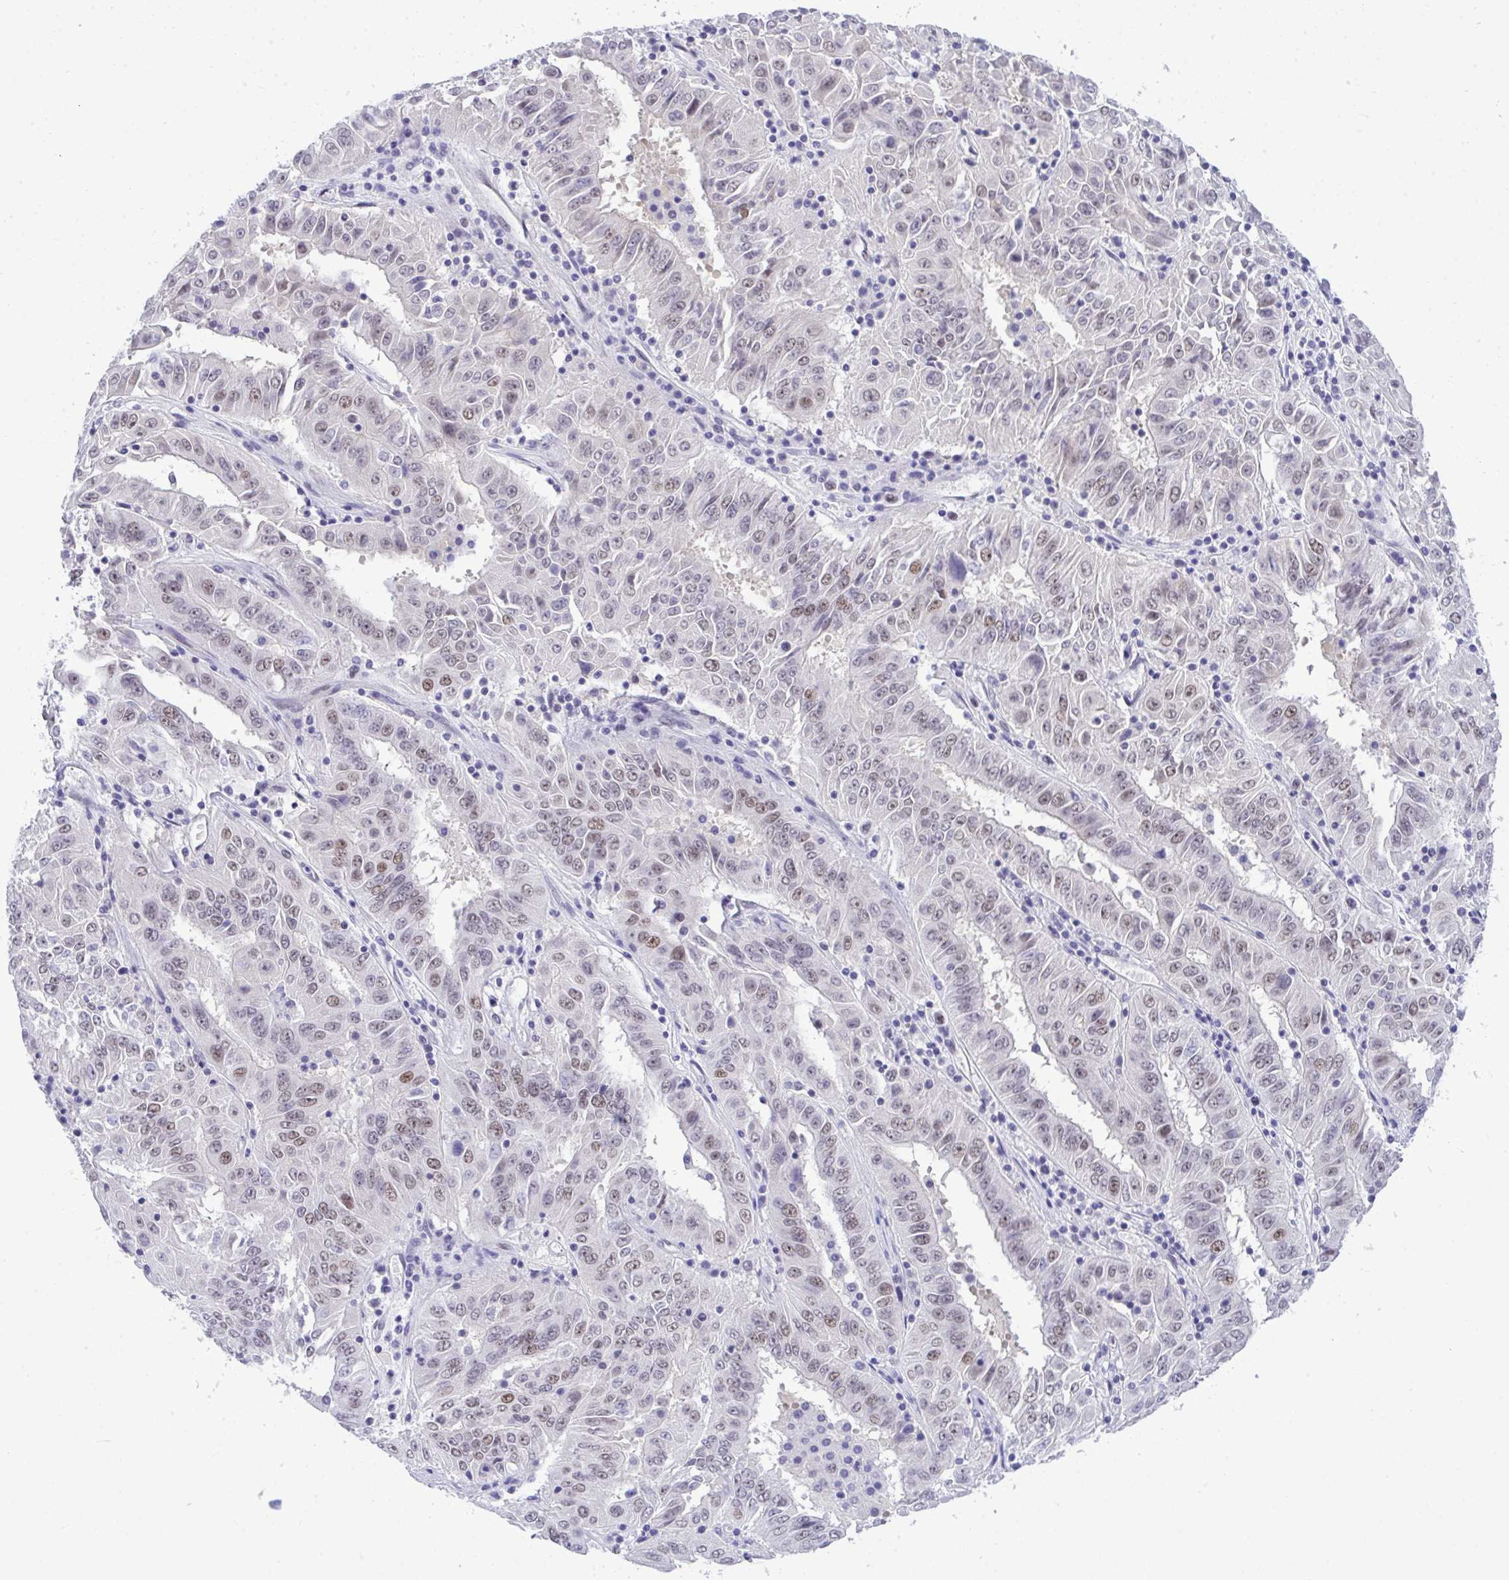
{"staining": {"intensity": "weak", "quantity": "25%-75%", "location": "nuclear"}, "tissue": "pancreatic cancer", "cell_type": "Tumor cells", "image_type": "cancer", "snomed": [{"axis": "morphology", "description": "Adenocarcinoma, NOS"}, {"axis": "topography", "description": "Pancreas"}], "caption": "Immunohistochemistry image of neoplastic tissue: pancreatic cancer (adenocarcinoma) stained using immunohistochemistry (IHC) exhibits low levels of weak protein expression localized specifically in the nuclear of tumor cells, appearing as a nuclear brown color.", "gene": "TEAD4", "patient": {"sex": "male", "age": 63}}